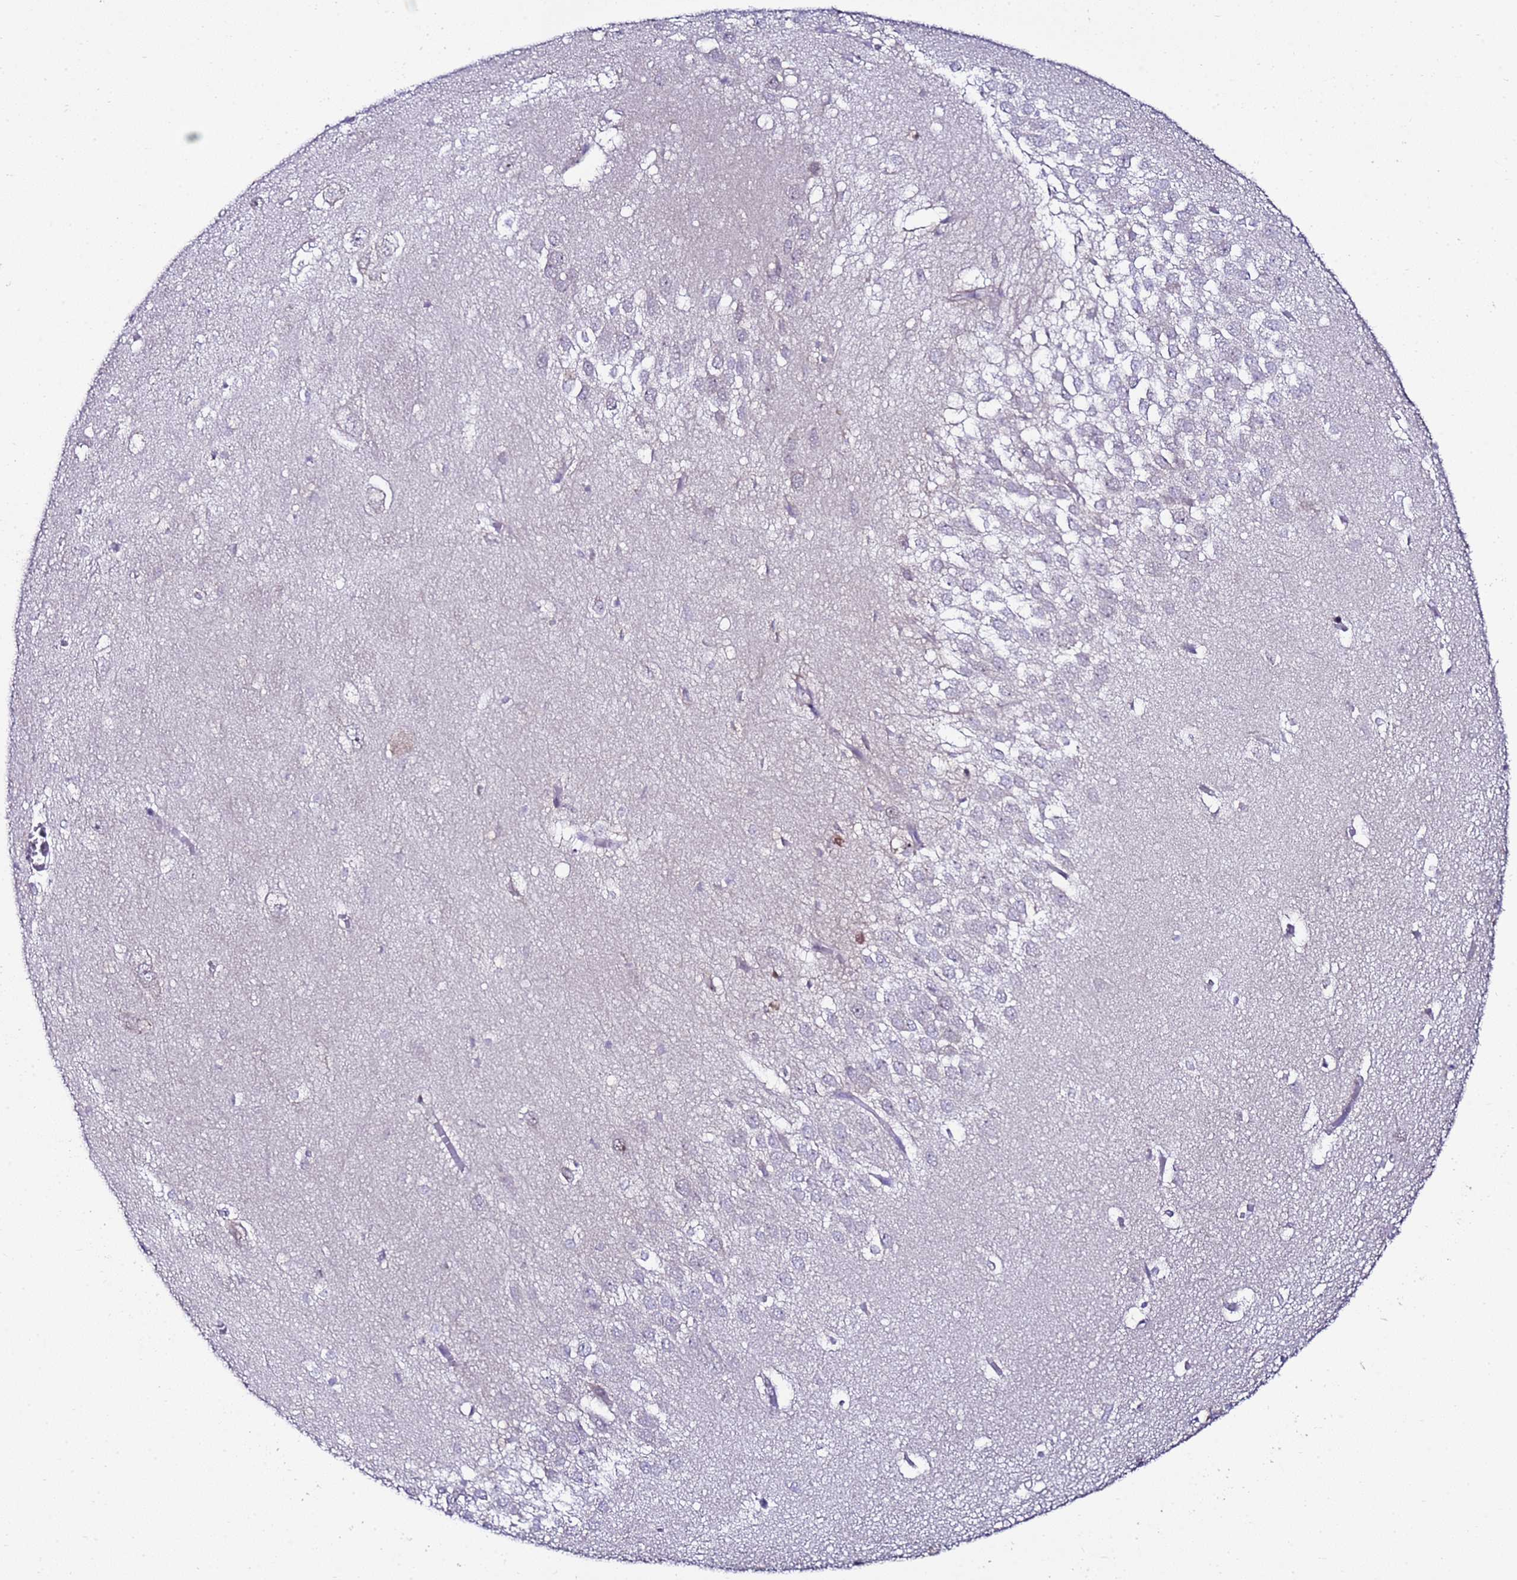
{"staining": {"intensity": "weak", "quantity": "<25%", "location": "cytoplasmic/membranous"}, "tissue": "hippocampus", "cell_type": "Glial cells", "image_type": "normal", "snomed": [{"axis": "morphology", "description": "Normal tissue, NOS"}, {"axis": "topography", "description": "Hippocampus"}], "caption": "Hippocampus was stained to show a protein in brown. There is no significant staining in glial cells.", "gene": "C19orf47", "patient": {"sex": "female", "age": 64}}